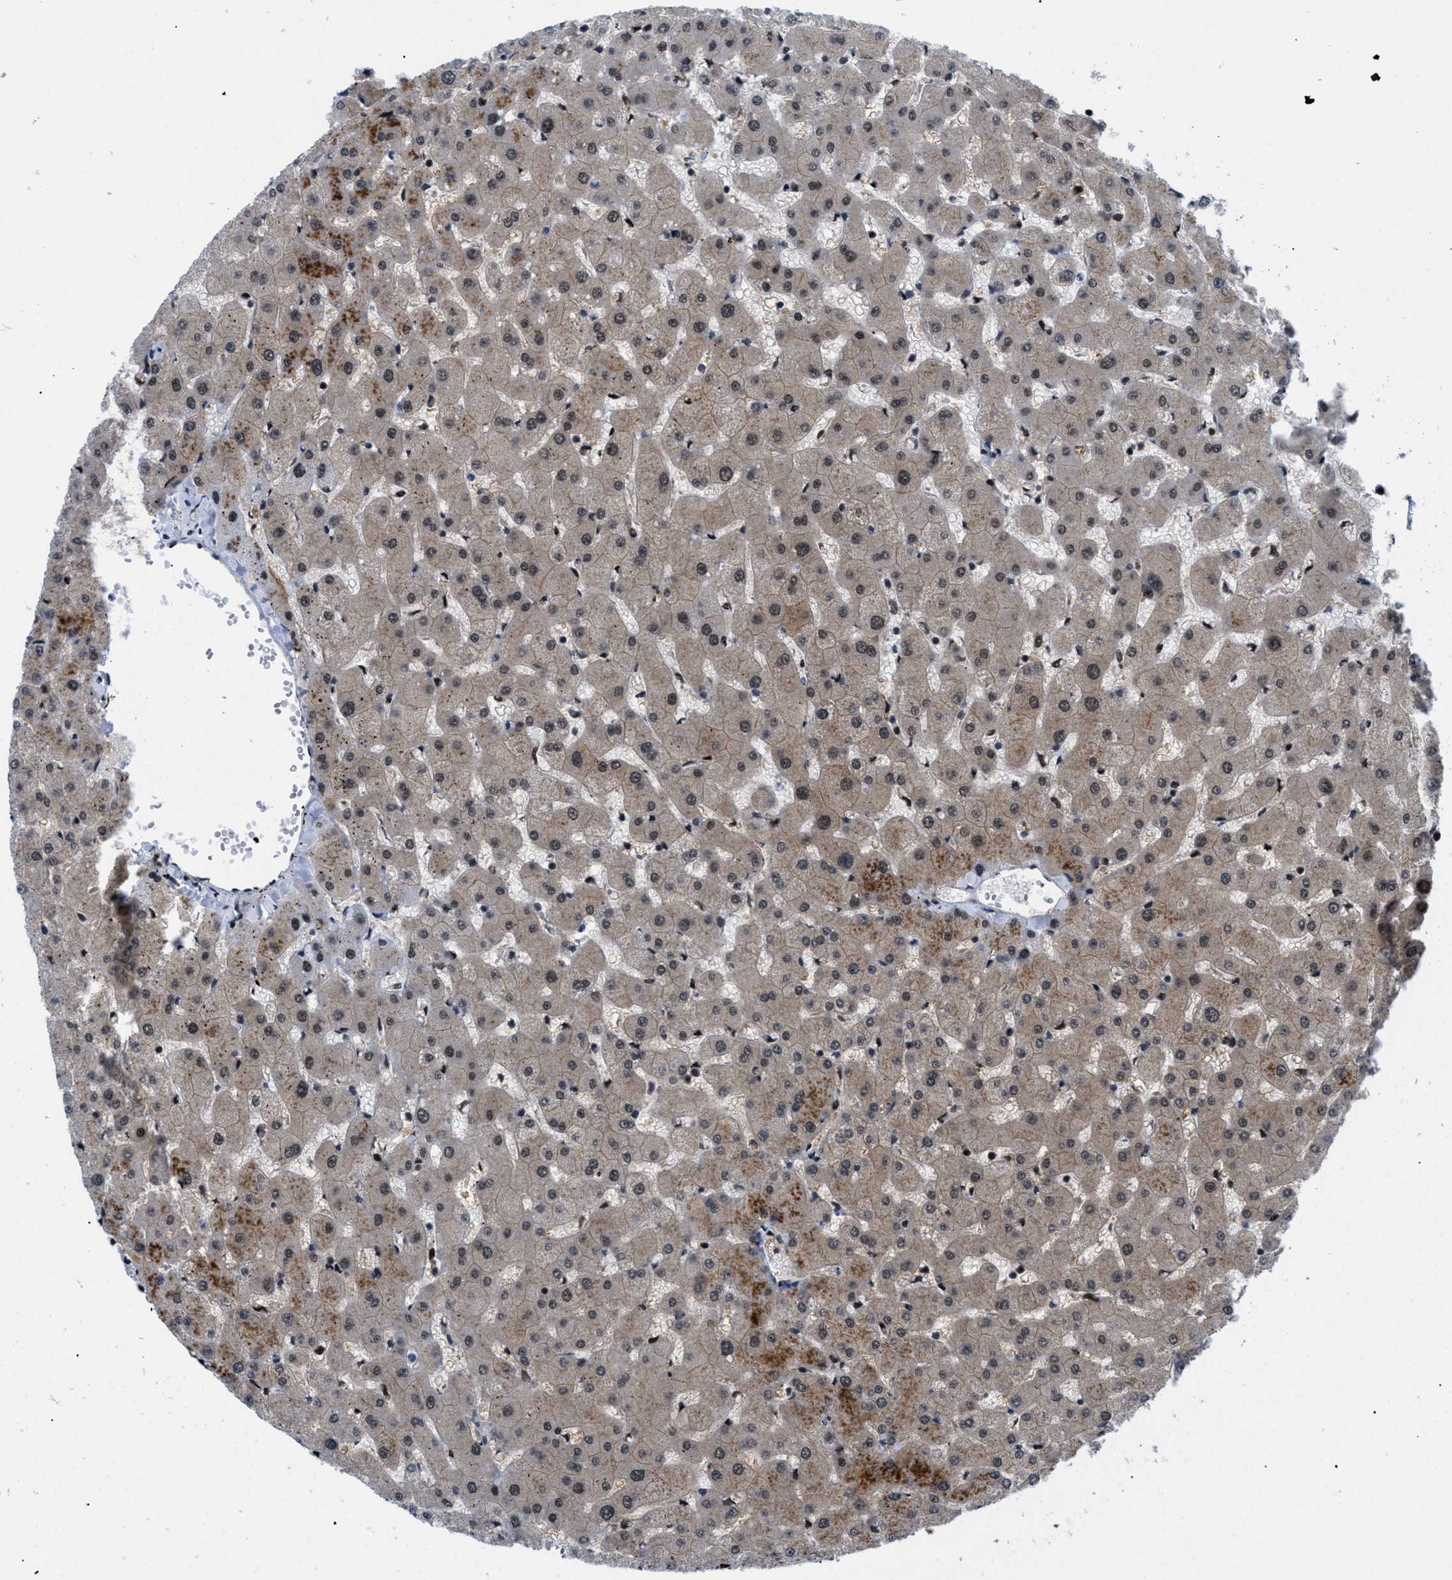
{"staining": {"intensity": "moderate", "quantity": "<25%", "location": "nuclear"}, "tissue": "liver", "cell_type": "Cholangiocytes", "image_type": "normal", "snomed": [{"axis": "morphology", "description": "Normal tissue, NOS"}, {"axis": "topography", "description": "Liver"}], "caption": "Immunohistochemistry of benign human liver shows low levels of moderate nuclear positivity in approximately <25% of cholangiocytes.", "gene": "SLC29A2", "patient": {"sex": "female", "age": 63}}